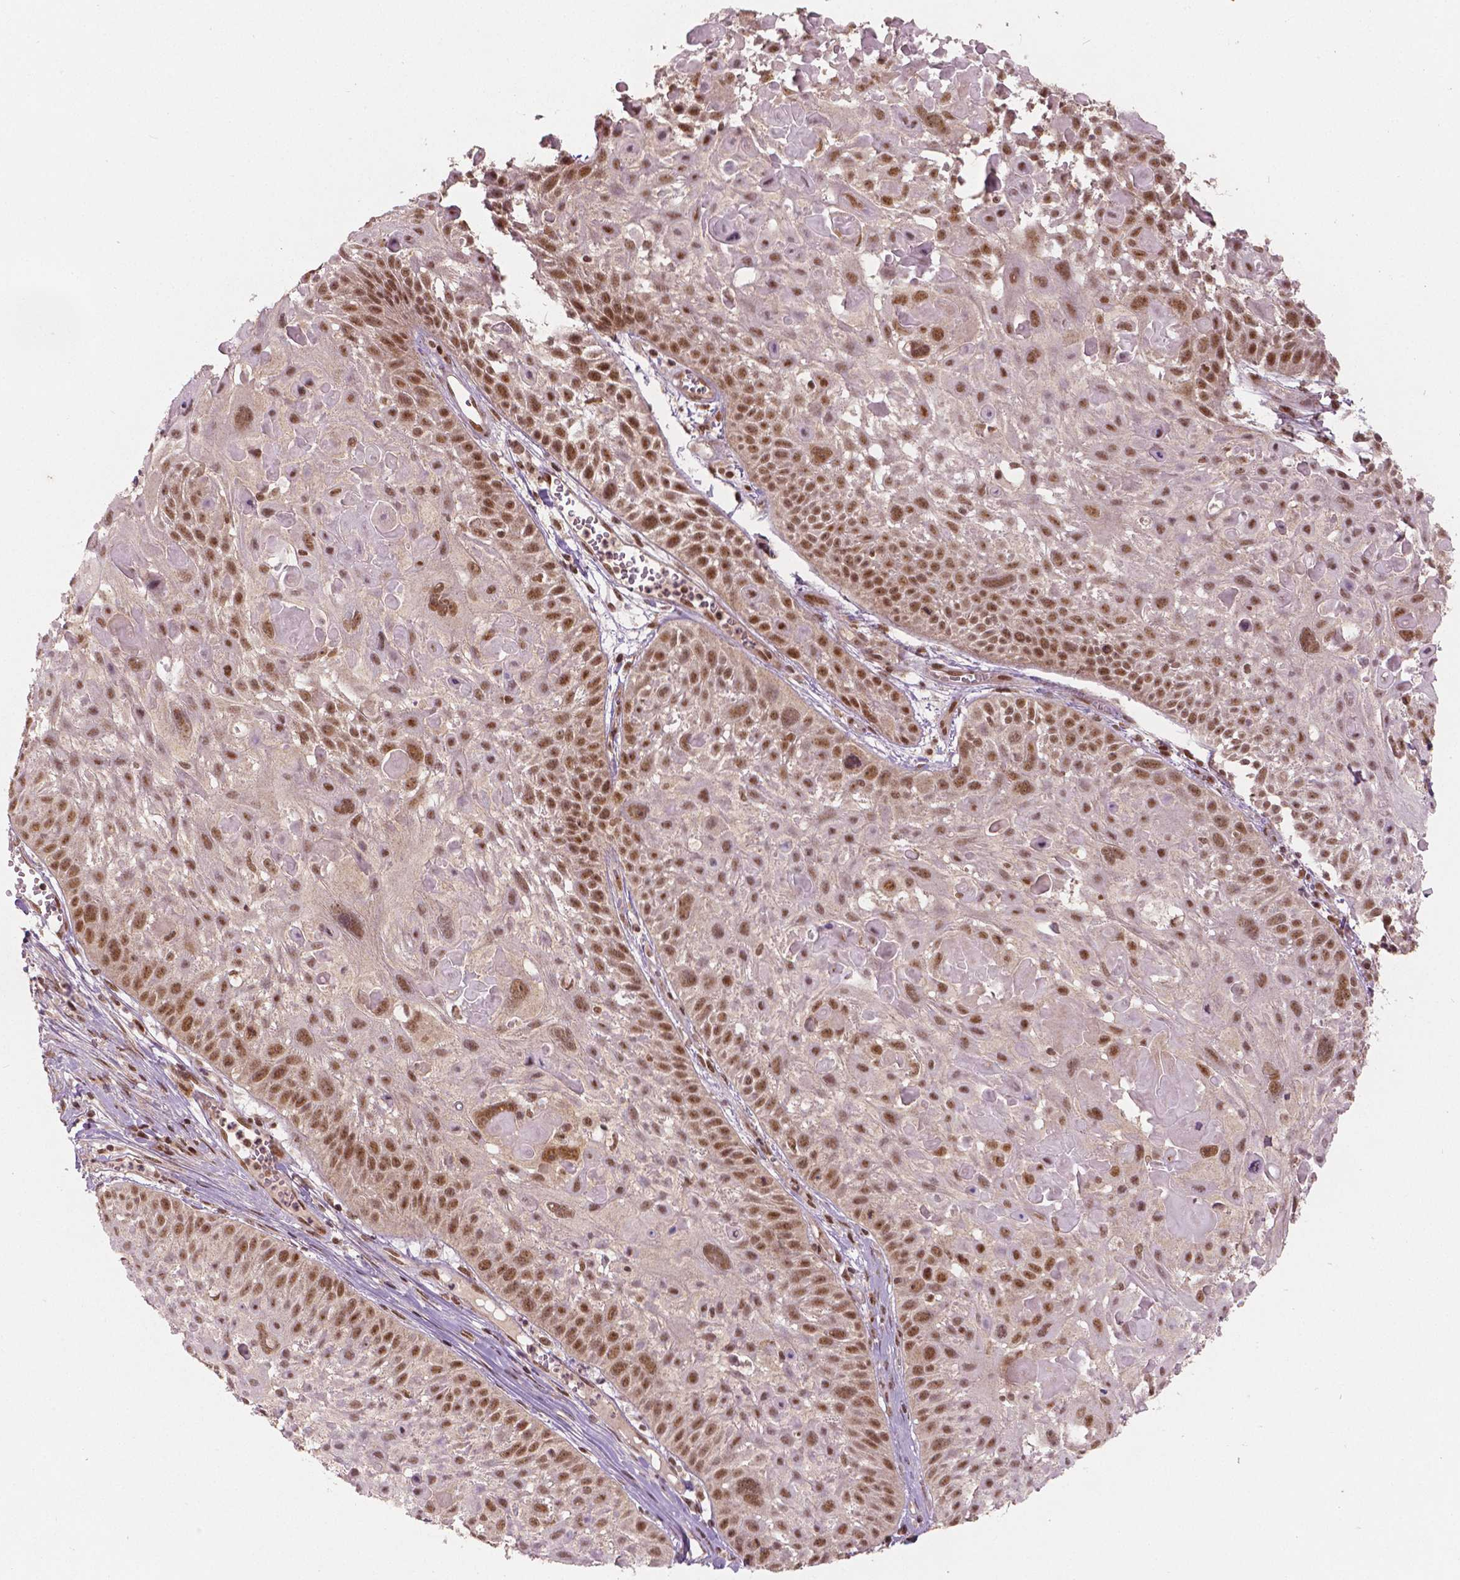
{"staining": {"intensity": "strong", "quantity": ">75%", "location": "nuclear"}, "tissue": "skin cancer", "cell_type": "Tumor cells", "image_type": "cancer", "snomed": [{"axis": "morphology", "description": "Squamous cell carcinoma, NOS"}, {"axis": "topography", "description": "Skin"}, {"axis": "topography", "description": "Anal"}], "caption": "Strong nuclear staining for a protein is present in about >75% of tumor cells of squamous cell carcinoma (skin) using immunohistochemistry (IHC).", "gene": "NSD2", "patient": {"sex": "female", "age": 75}}